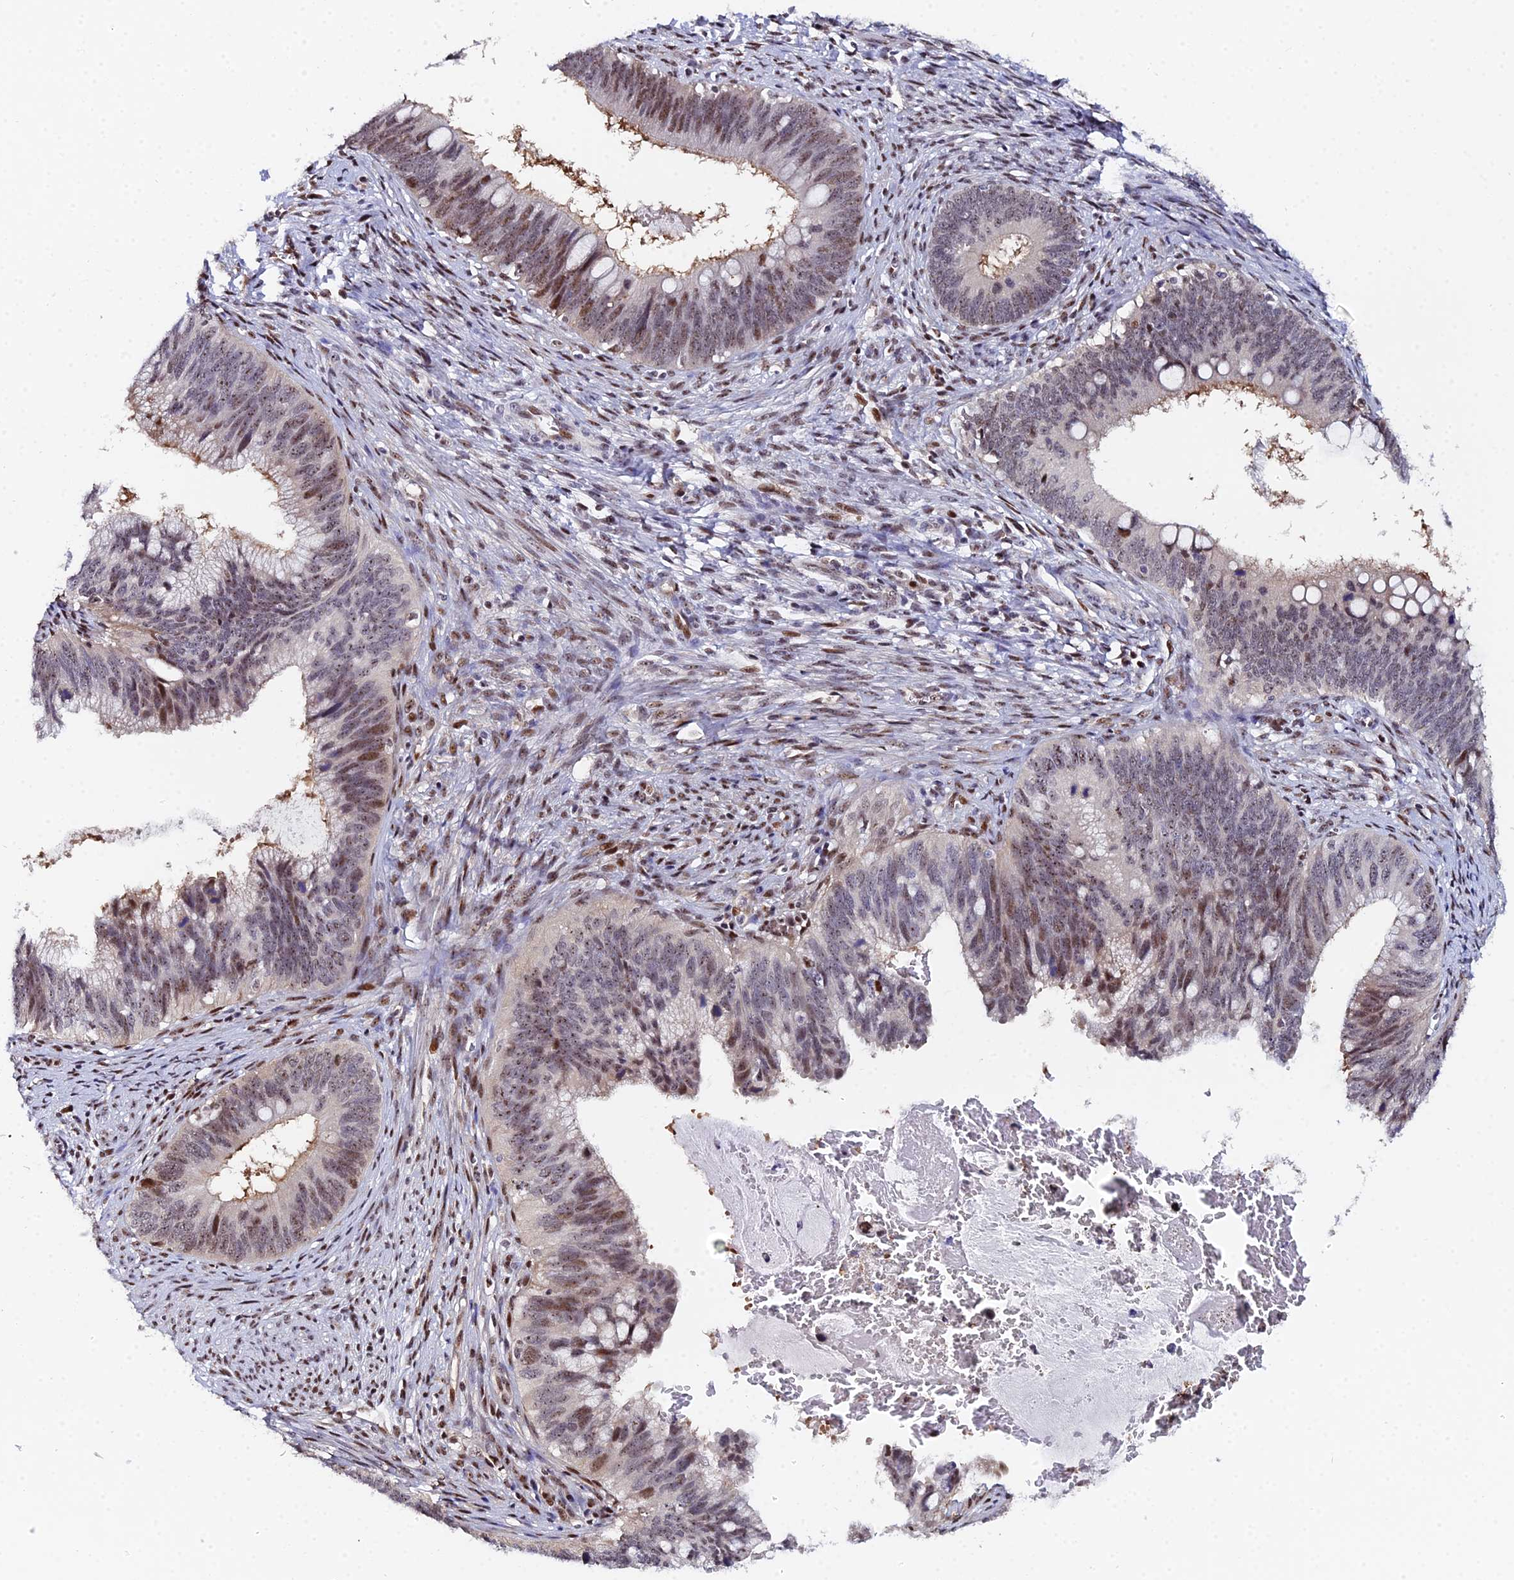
{"staining": {"intensity": "moderate", "quantity": "25%-75%", "location": "nuclear"}, "tissue": "cervical cancer", "cell_type": "Tumor cells", "image_type": "cancer", "snomed": [{"axis": "morphology", "description": "Adenocarcinoma, NOS"}, {"axis": "topography", "description": "Cervix"}], "caption": "The histopathology image reveals a brown stain indicating the presence of a protein in the nuclear of tumor cells in cervical cancer (adenocarcinoma). (Brightfield microscopy of DAB IHC at high magnification).", "gene": "TIFA", "patient": {"sex": "female", "age": 42}}